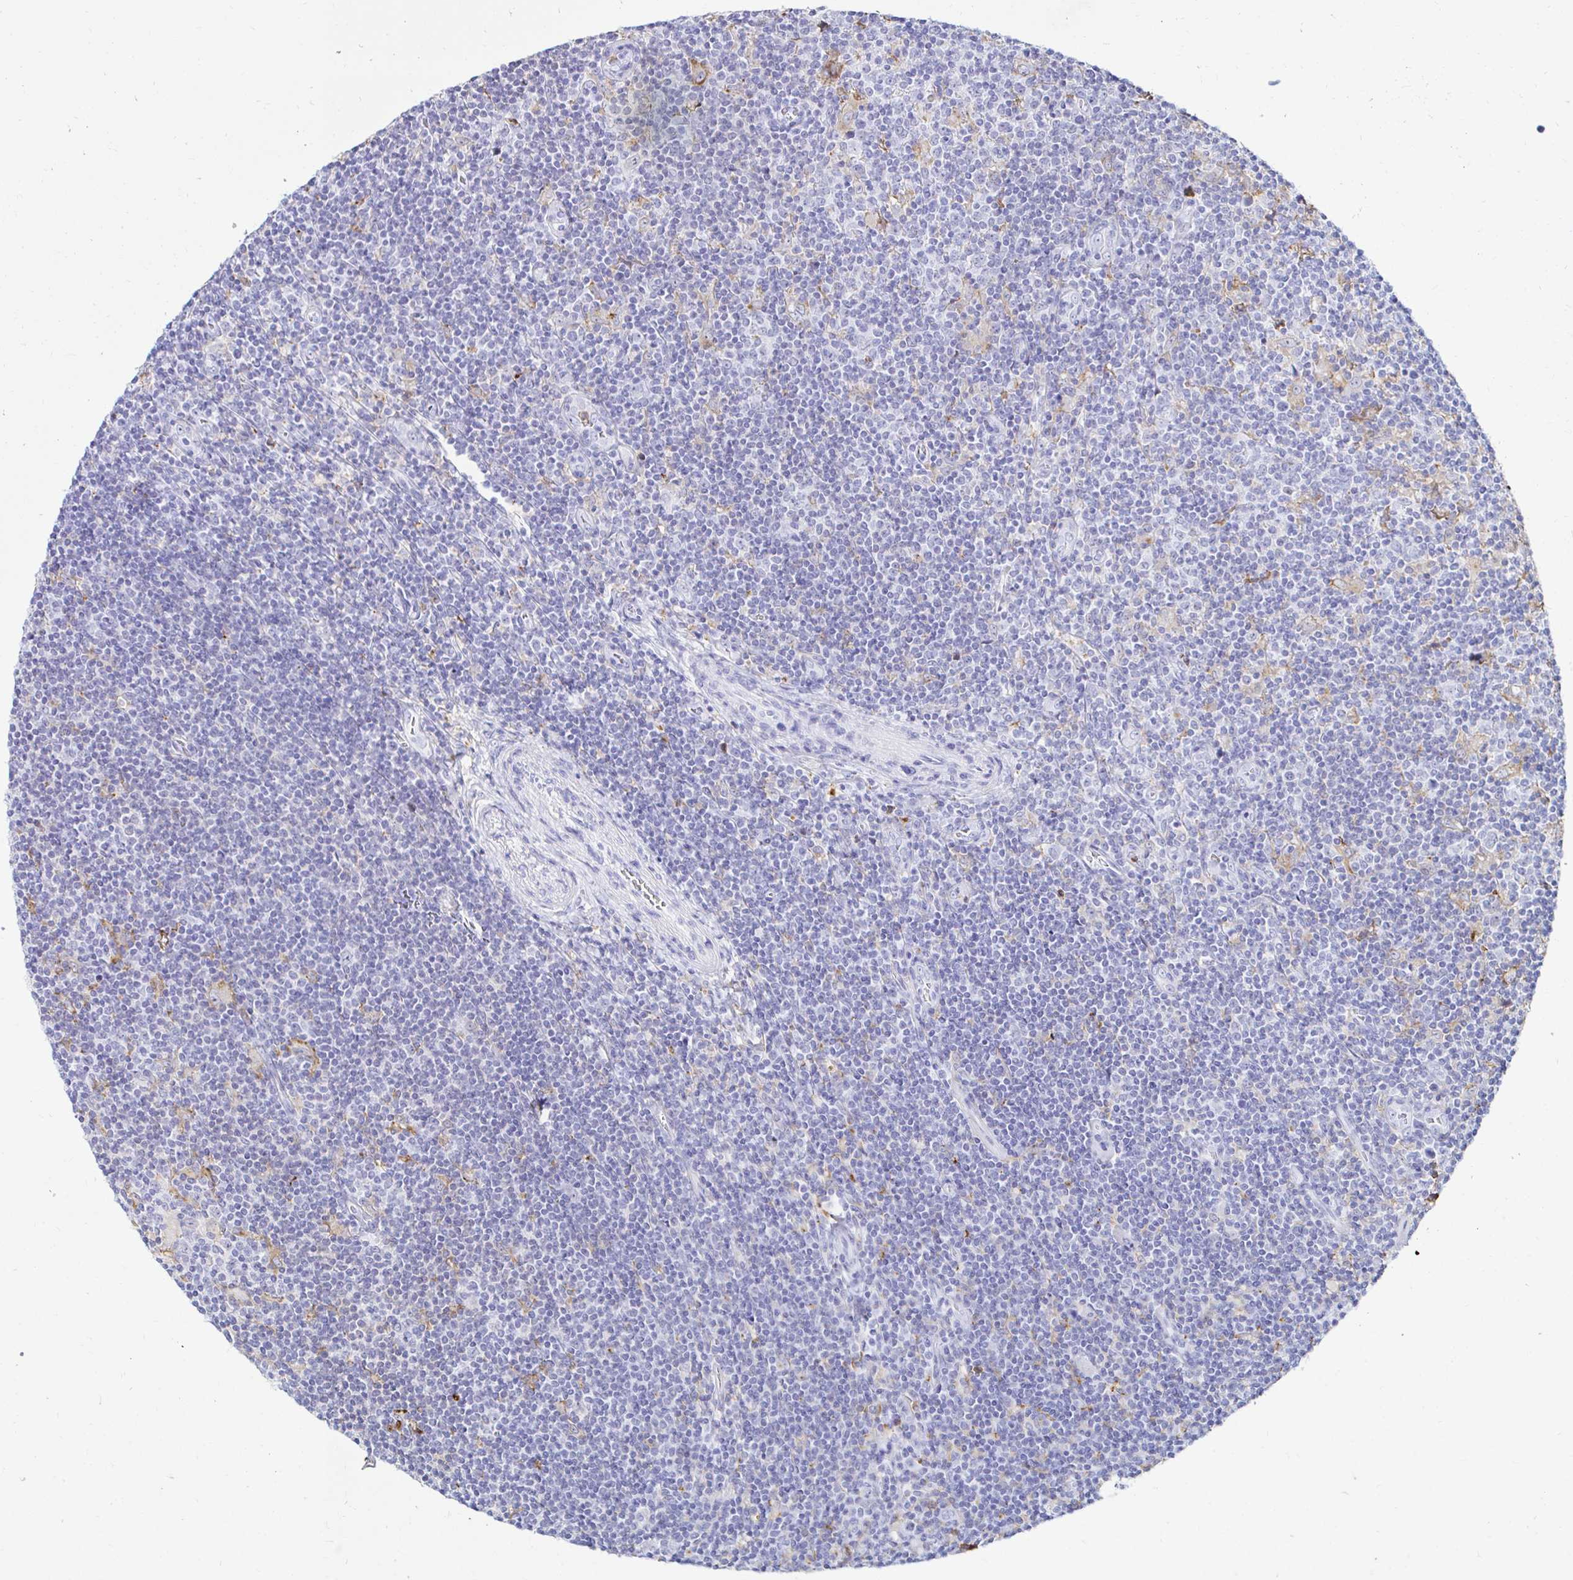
{"staining": {"intensity": "negative", "quantity": "none", "location": "none"}, "tissue": "lymphoma", "cell_type": "Tumor cells", "image_type": "cancer", "snomed": [{"axis": "morphology", "description": "Hodgkin's disease, NOS"}, {"axis": "topography", "description": "Lymph node"}], "caption": "IHC image of neoplastic tissue: lymphoma stained with DAB reveals no significant protein expression in tumor cells.", "gene": "CYBB", "patient": {"sex": "male", "age": 40}}